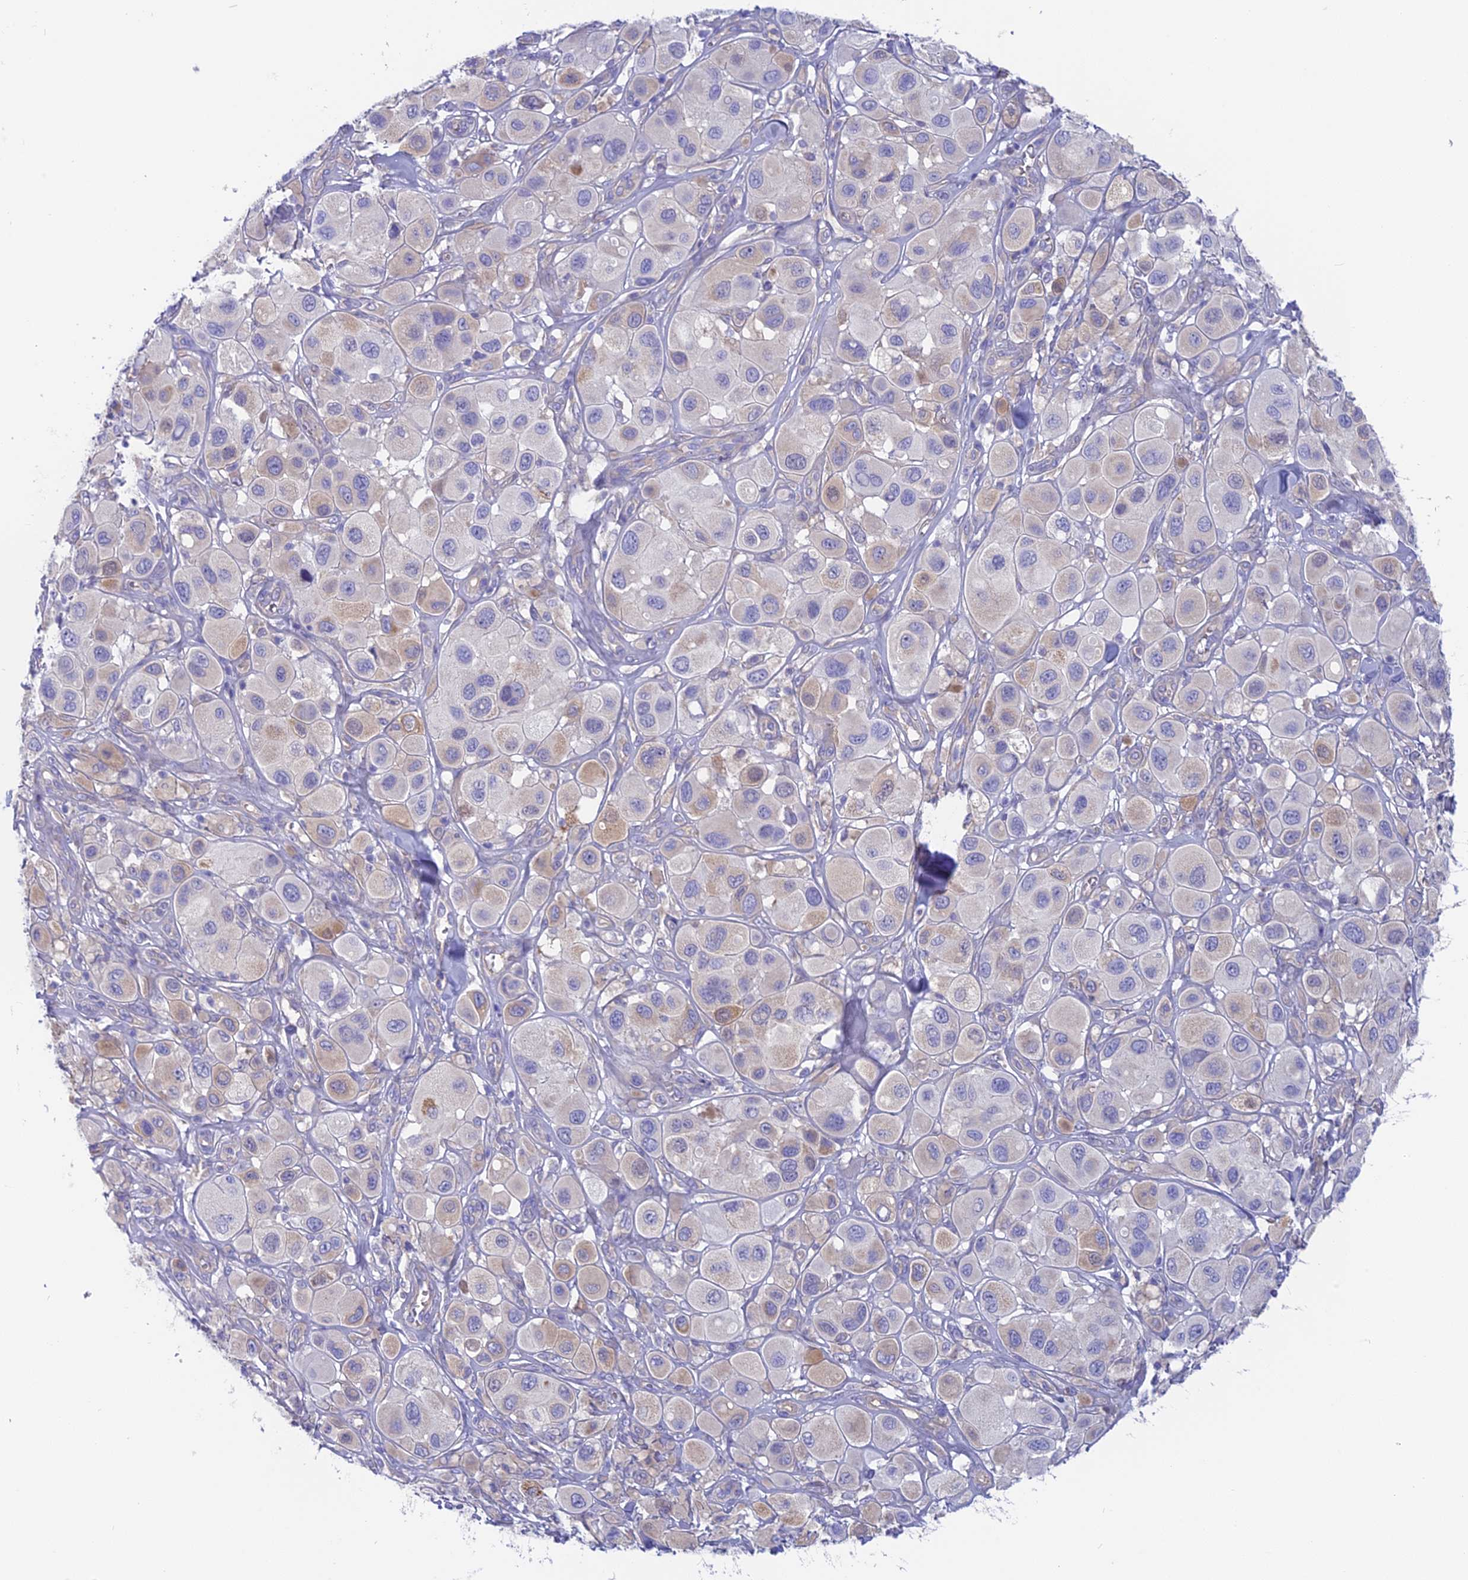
{"staining": {"intensity": "weak", "quantity": "<25%", "location": "cytoplasmic/membranous"}, "tissue": "melanoma", "cell_type": "Tumor cells", "image_type": "cancer", "snomed": [{"axis": "morphology", "description": "Malignant melanoma, Metastatic site"}, {"axis": "topography", "description": "Skin"}], "caption": "DAB immunohistochemical staining of melanoma reveals no significant expression in tumor cells.", "gene": "LZTFL1", "patient": {"sex": "male", "age": 41}}